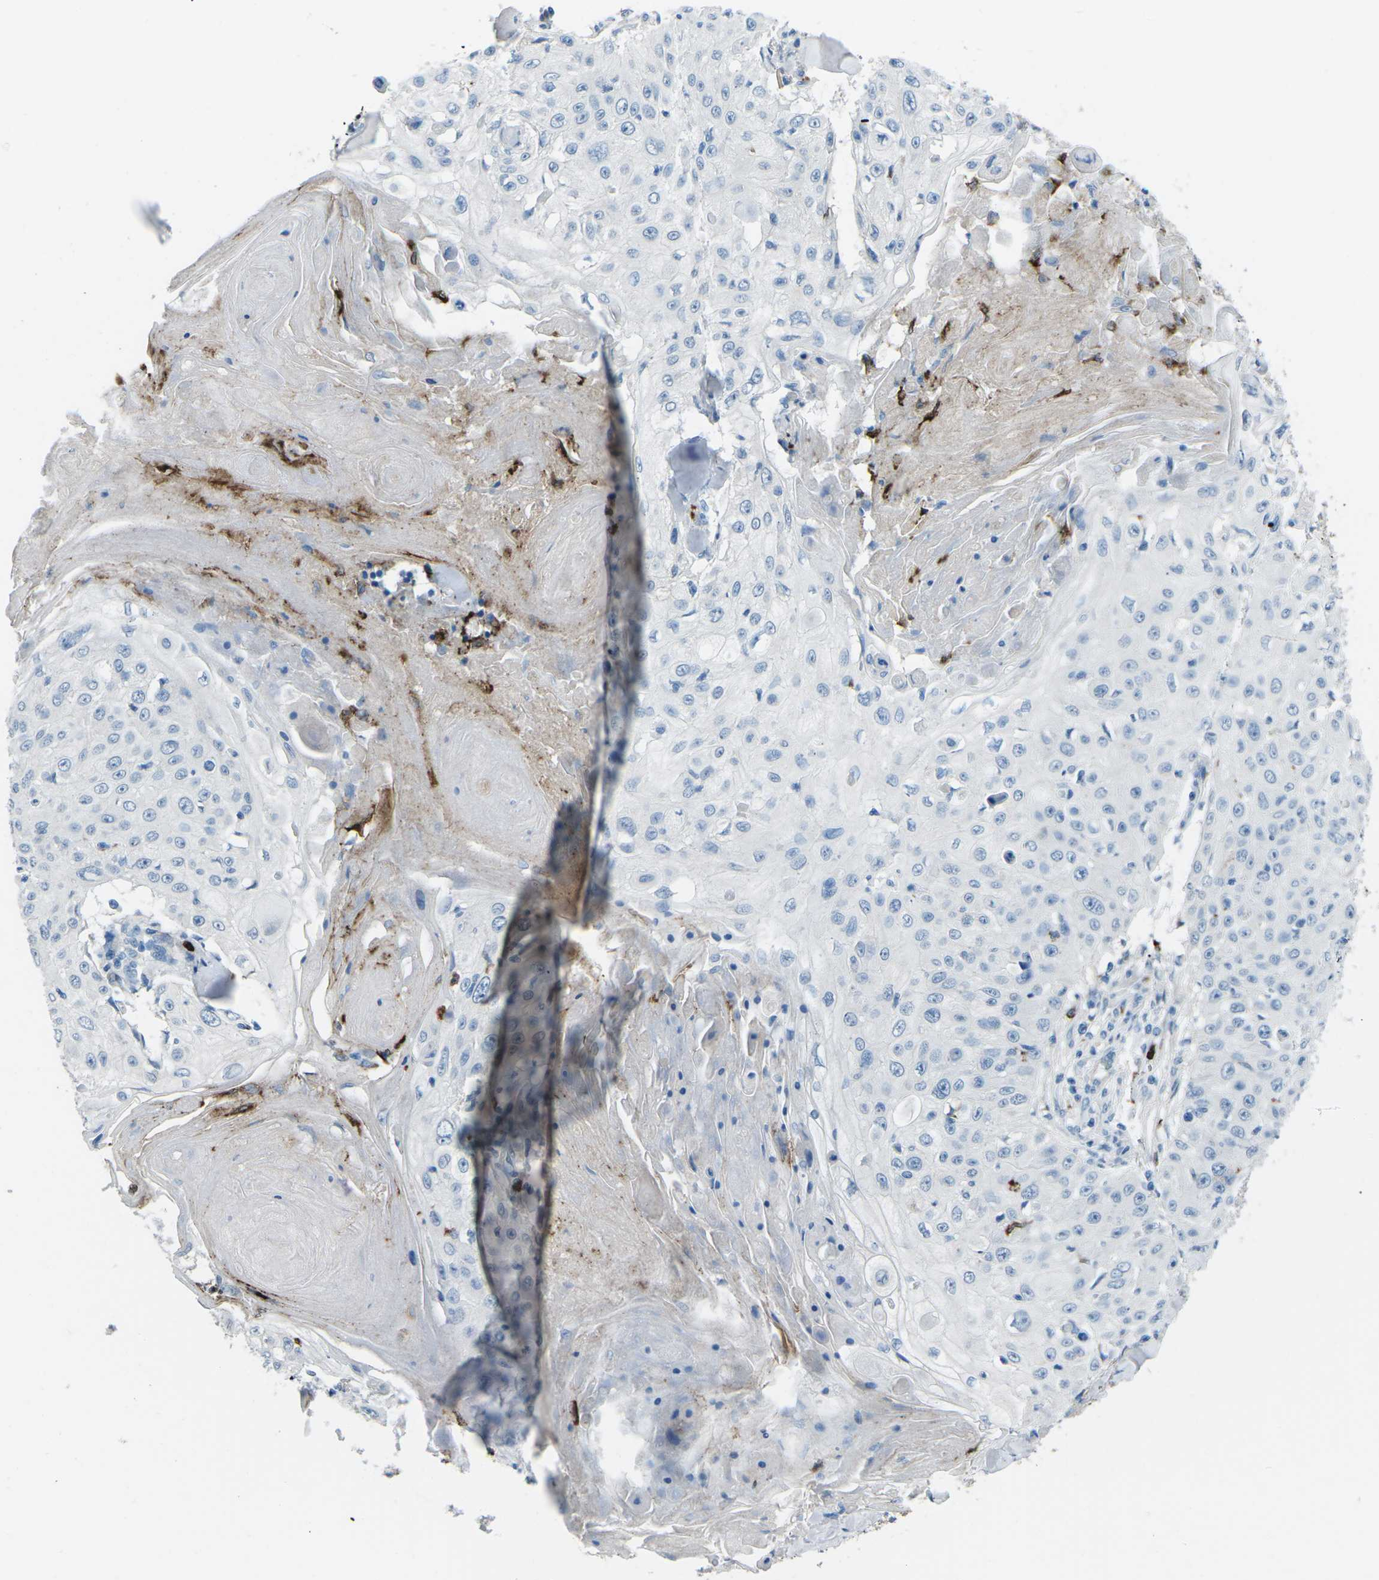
{"staining": {"intensity": "negative", "quantity": "none", "location": "none"}, "tissue": "skin cancer", "cell_type": "Tumor cells", "image_type": "cancer", "snomed": [{"axis": "morphology", "description": "Squamous cell carcinoma, NOS"}, {"axis": "topography", "description": "Skin"}], "caption": "Micrograph shows no significant protein expression in tumor cells of skin squamous cell carcinoma.", "gene": "FCN1", "patient": {"sex": "male", "age": 86}}